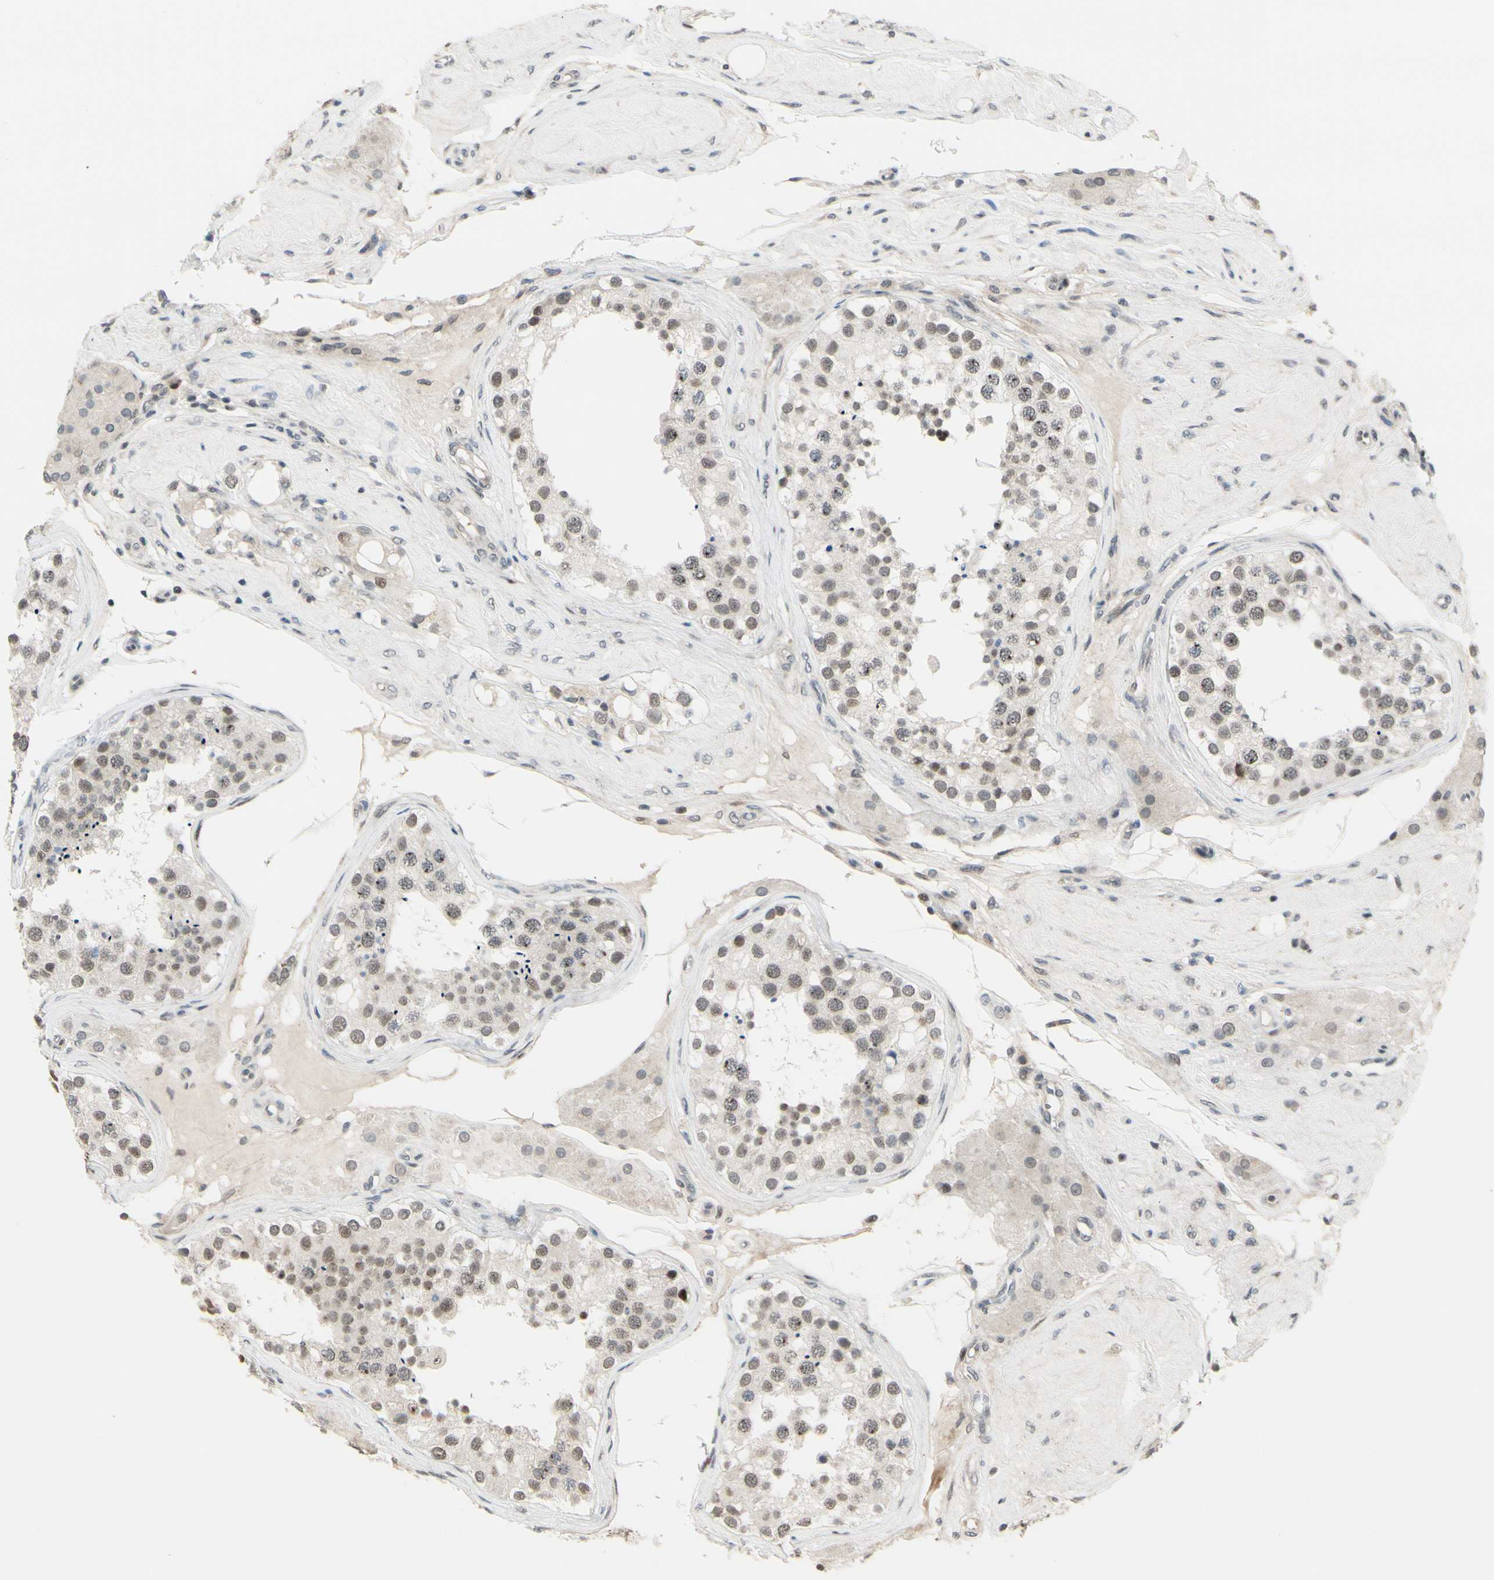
{"staining": {"intensity": "weak", "quantity": ">75%", "location": "cytoplasmic/membranous,nuclear"}, "tissue": "testis", "cell_type": "Cells in seminiferous ducts", "image_type": "normal", "snomed": [{"axis": "morphology", "description": "Normal tissue, NOS"}, {"axis": "topography", "description": "Testis"}], "caption": "A high-resolution histopathology image shows immunohistochemistry (IHC) staining of unremarkable testis, which demonstrates weak cytoplasmic/membranous,nuclear staining in approximately >75% of cells in seminiferous ducts. The staining was performed using DAB (3,3'-diaminobenzidine), with brown indicating positive protein expression. Nuclei are stained blue with hematoxylin.", "gene": "BRMS1", "patient": {"sex": "male", "age": 68}}